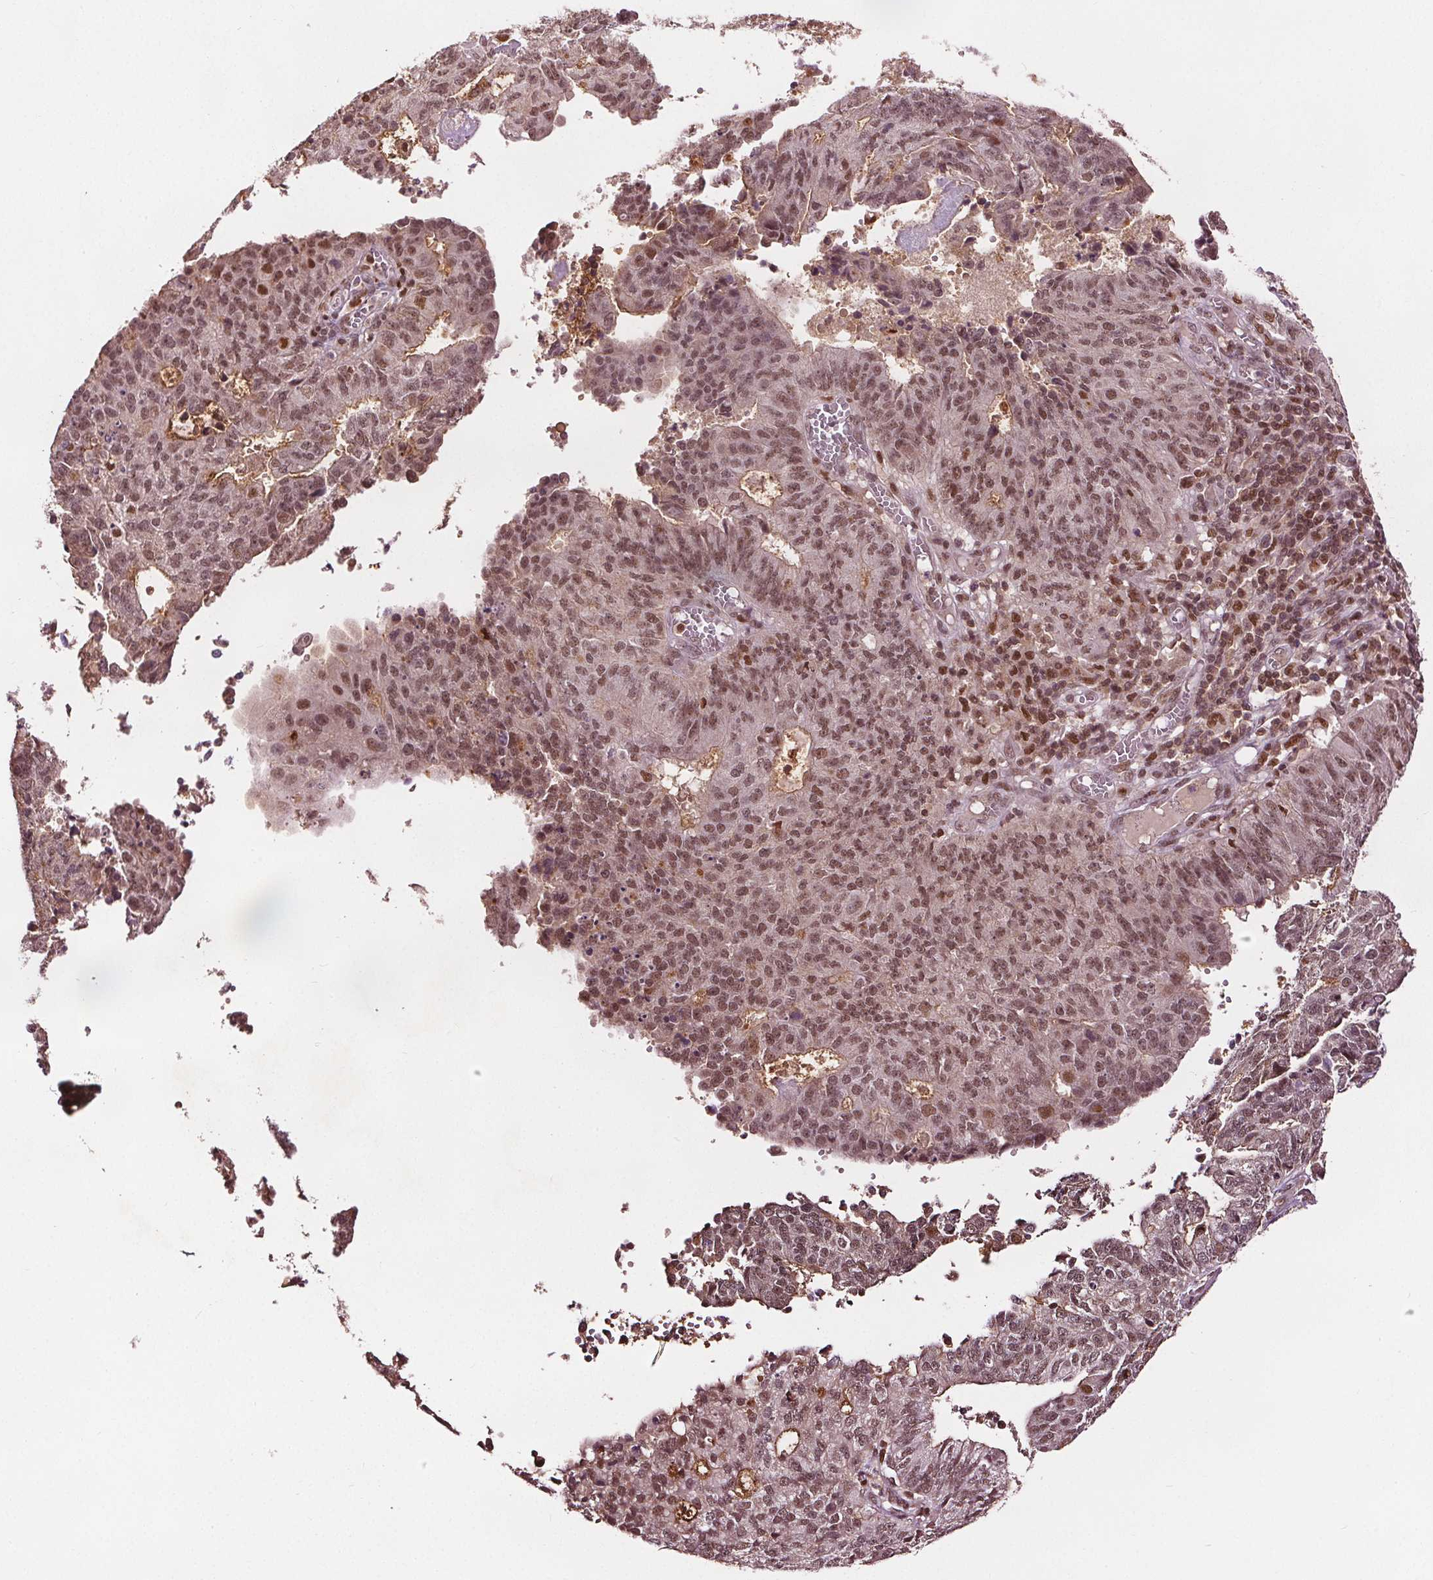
{"staining": {"intensity": "moderate", "quantity": "25%-75%", "location": "cytoplasmic/membranous,nuclear"}, "tissue": "endometrial cancer", "cell_type": "Tumor cells", "image_type": "cancer", "snomed": [{"axis": "morphology", "description": "Adenocarcinoma, NOS"}, {"axis": "topography", "description": "Endometrium"}], "caption": "Endometrial adenocarcinoma stained with DAB (3,3'-diaminobenzidine) immunohistochemistry (IHC) demonstrates medium levels of moderate cytoplasmic/membranous and nuclear staining in approximately 25%-75% of tumor cells.", "gene": "DDX11", "patient": {"sex": "female", "age": 82}}